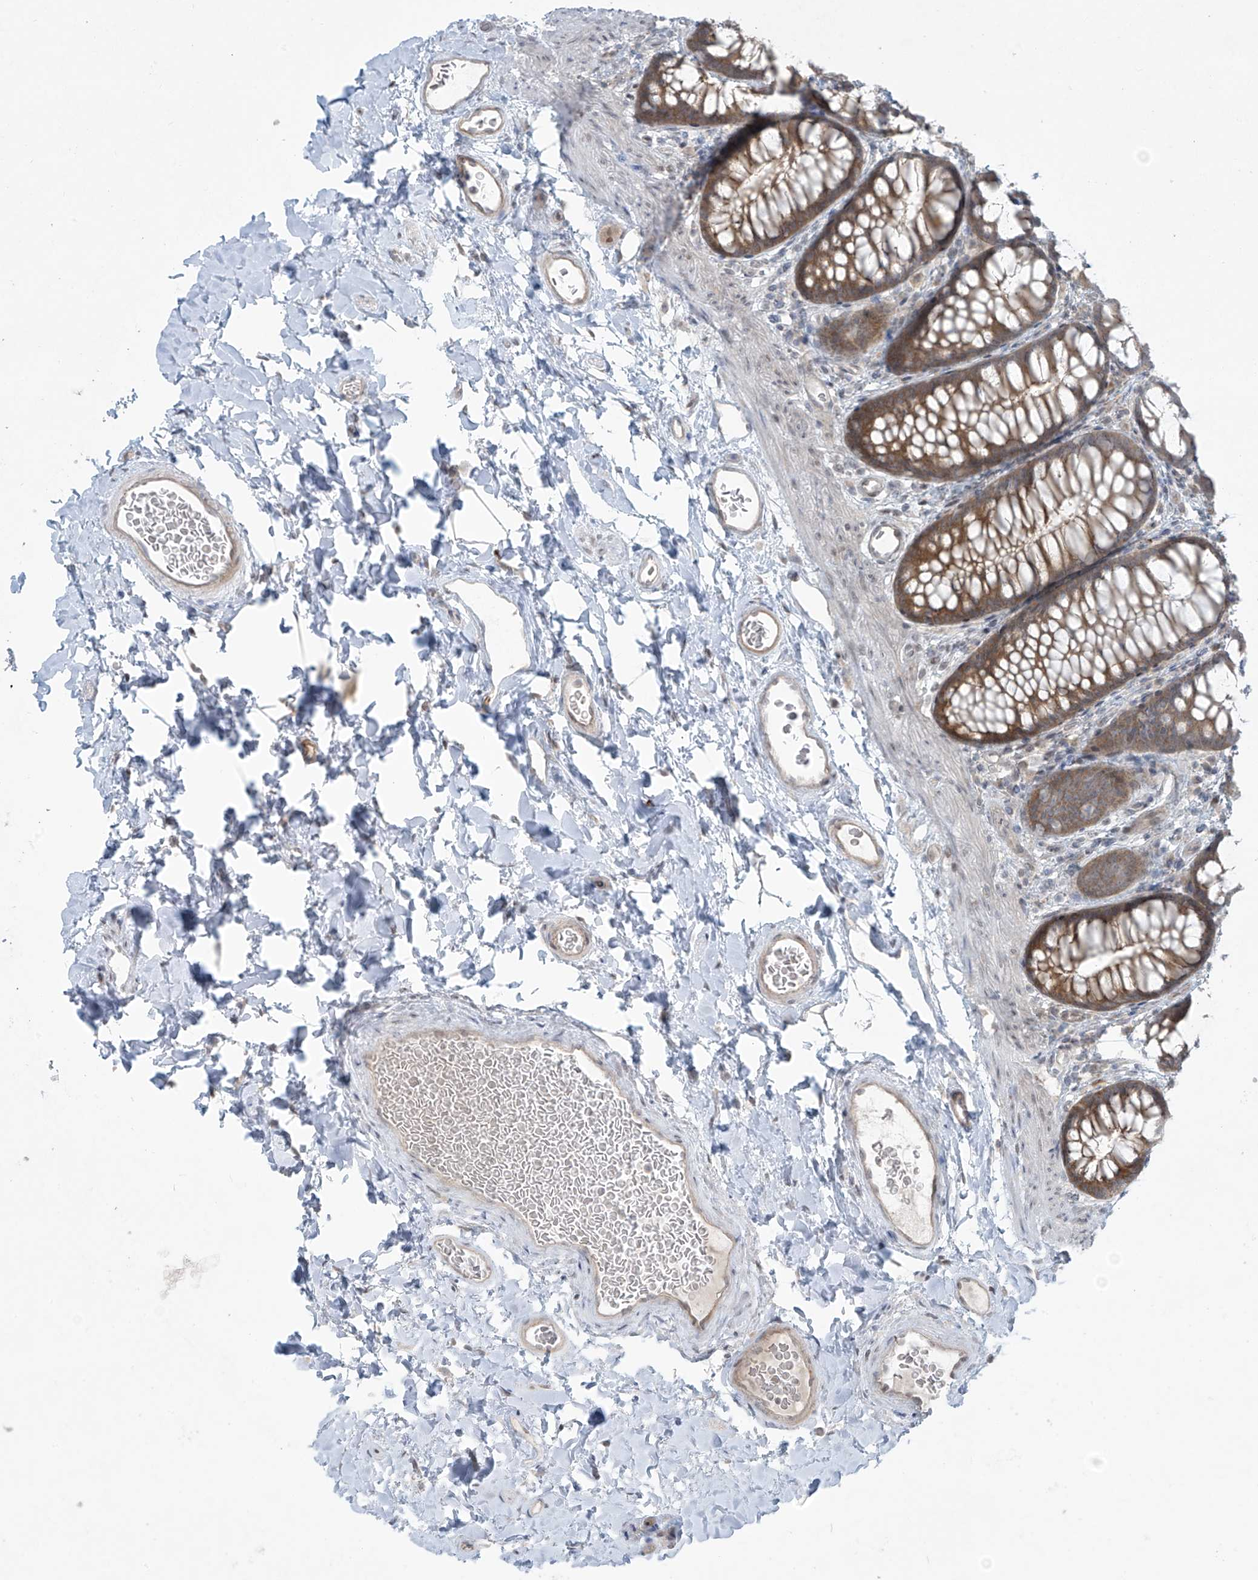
{"staining": {"intensity": "negative", "quantity": "none", "location": "none"}, "tissue": "colon", "cell_type": "Endothelial cells", "image_type": "normal", "snomed": [{"axis": "morphology", "description": "Normal tissue, NOS"}, {"axis": "topography", "description": "Colon"}], "caption": "Immunohistochemical staining of benign colon exhibits no significant staining in endothelial cells. (Immunohistochemistry (ihc), brightfield microscopy, high magnification).", "gene": "PPAT", "patient": {"sex": "female", "age": 62}}